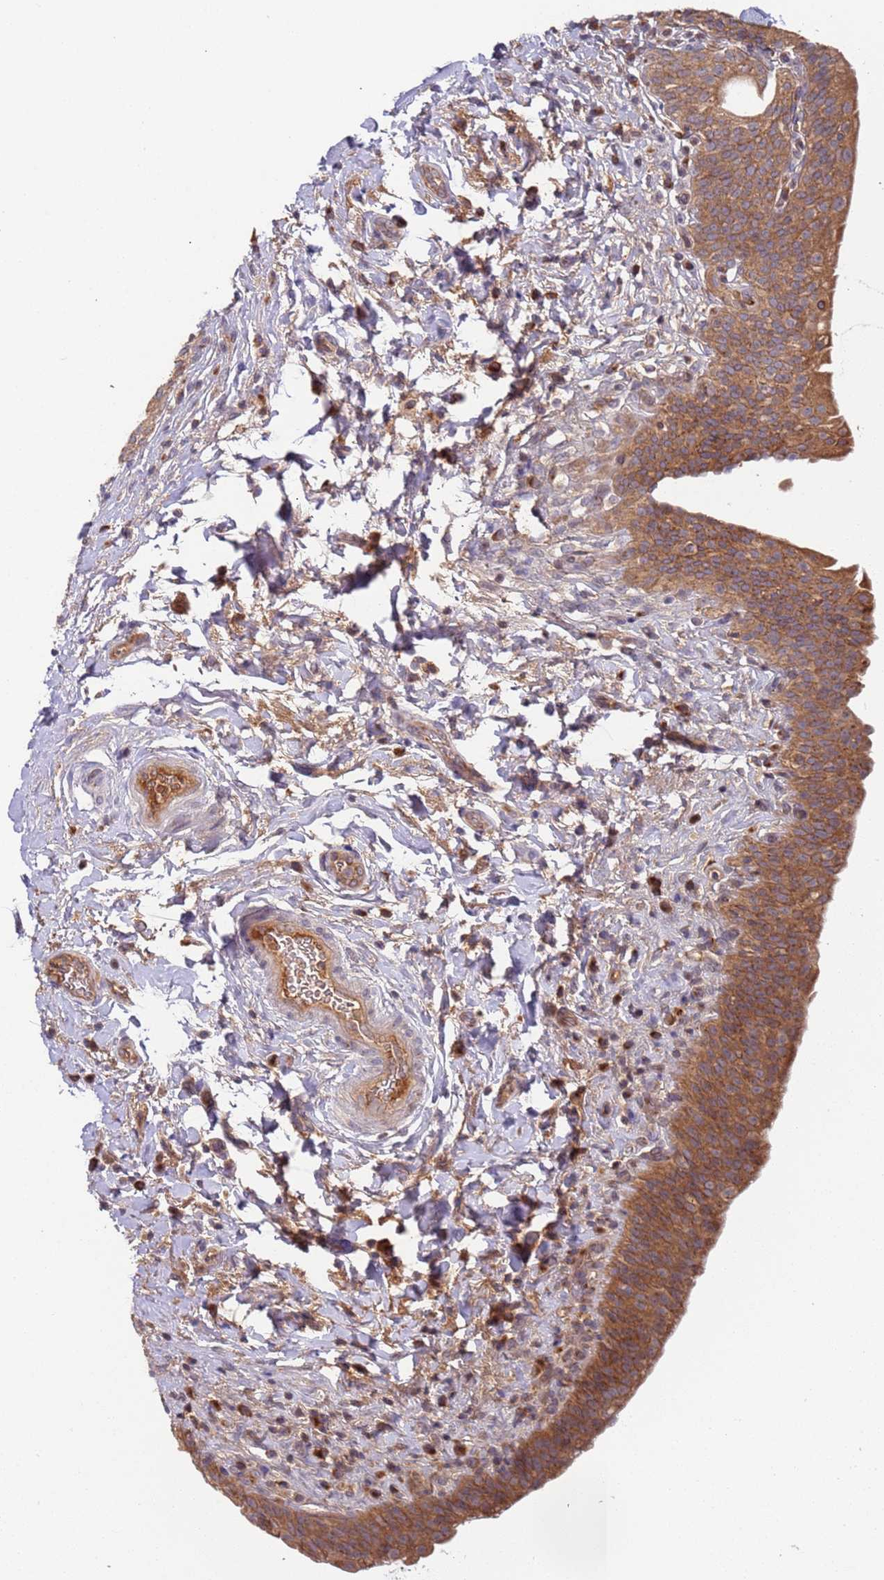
{"staining": {"intensity": "moderate", "quantity": ">75%", "location": "cytoplasmic/membranous"}, "tissue": "urinary bladder", "cell_type": "Urothelial cells", "image_type": "normal", "snomed": [{"axis": "morphology", "description": "Normal tissue, NOS"}, {"axis": "topography", "description": "Urinary bladder"}], "caption": "Urothelial cells display medium levels of moderate cytoplasmic/membranous positivity in approximately >75% of cells in unremarkable urinary bladder.", "gene": "OR5A2", "patient": {"sex": "male", "age": 83}}